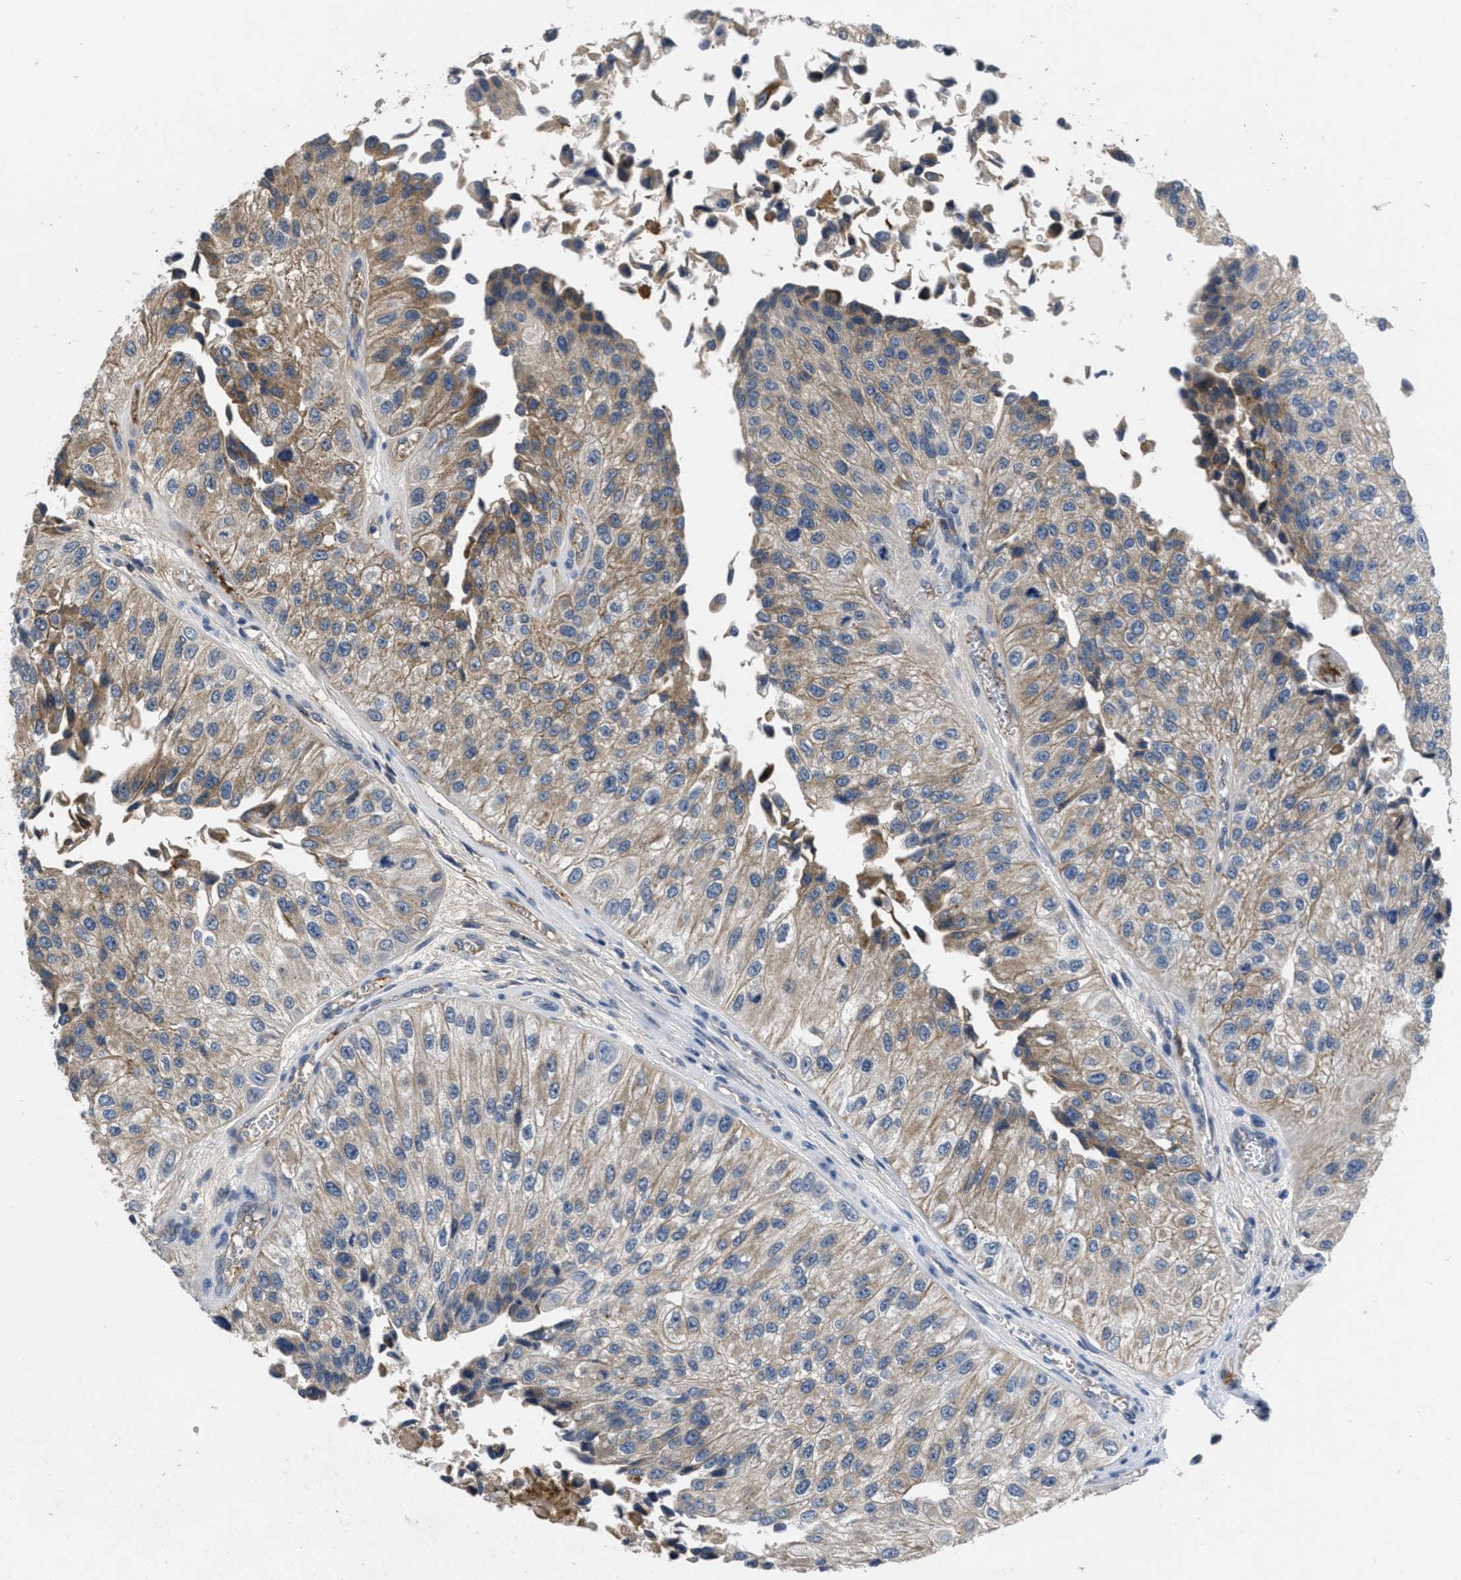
{"staining": {"intensity": "moderate", "quantity": "25%-75%", "location": "cytoplasmic/membranous"}, "tissue": "urothelial cancer", "cell_type": "Tumor cells", "image_type": "cancer", "snomed": [{"axis": "morphology", "description": "Urothelial carcinoma, High grade"}, {"axis": "topography", "description": "Kidney"}, {"axis": "topography", "description": "Urinary bladder"}], "caption": "Protein expression analysis of urothelial cancer shows moderate cytoplasmic/membranous positivity in about 25%-75% of tumor cells.", "gene": "ANGPT1", "patient": {"sex": "male", "age": 77}}